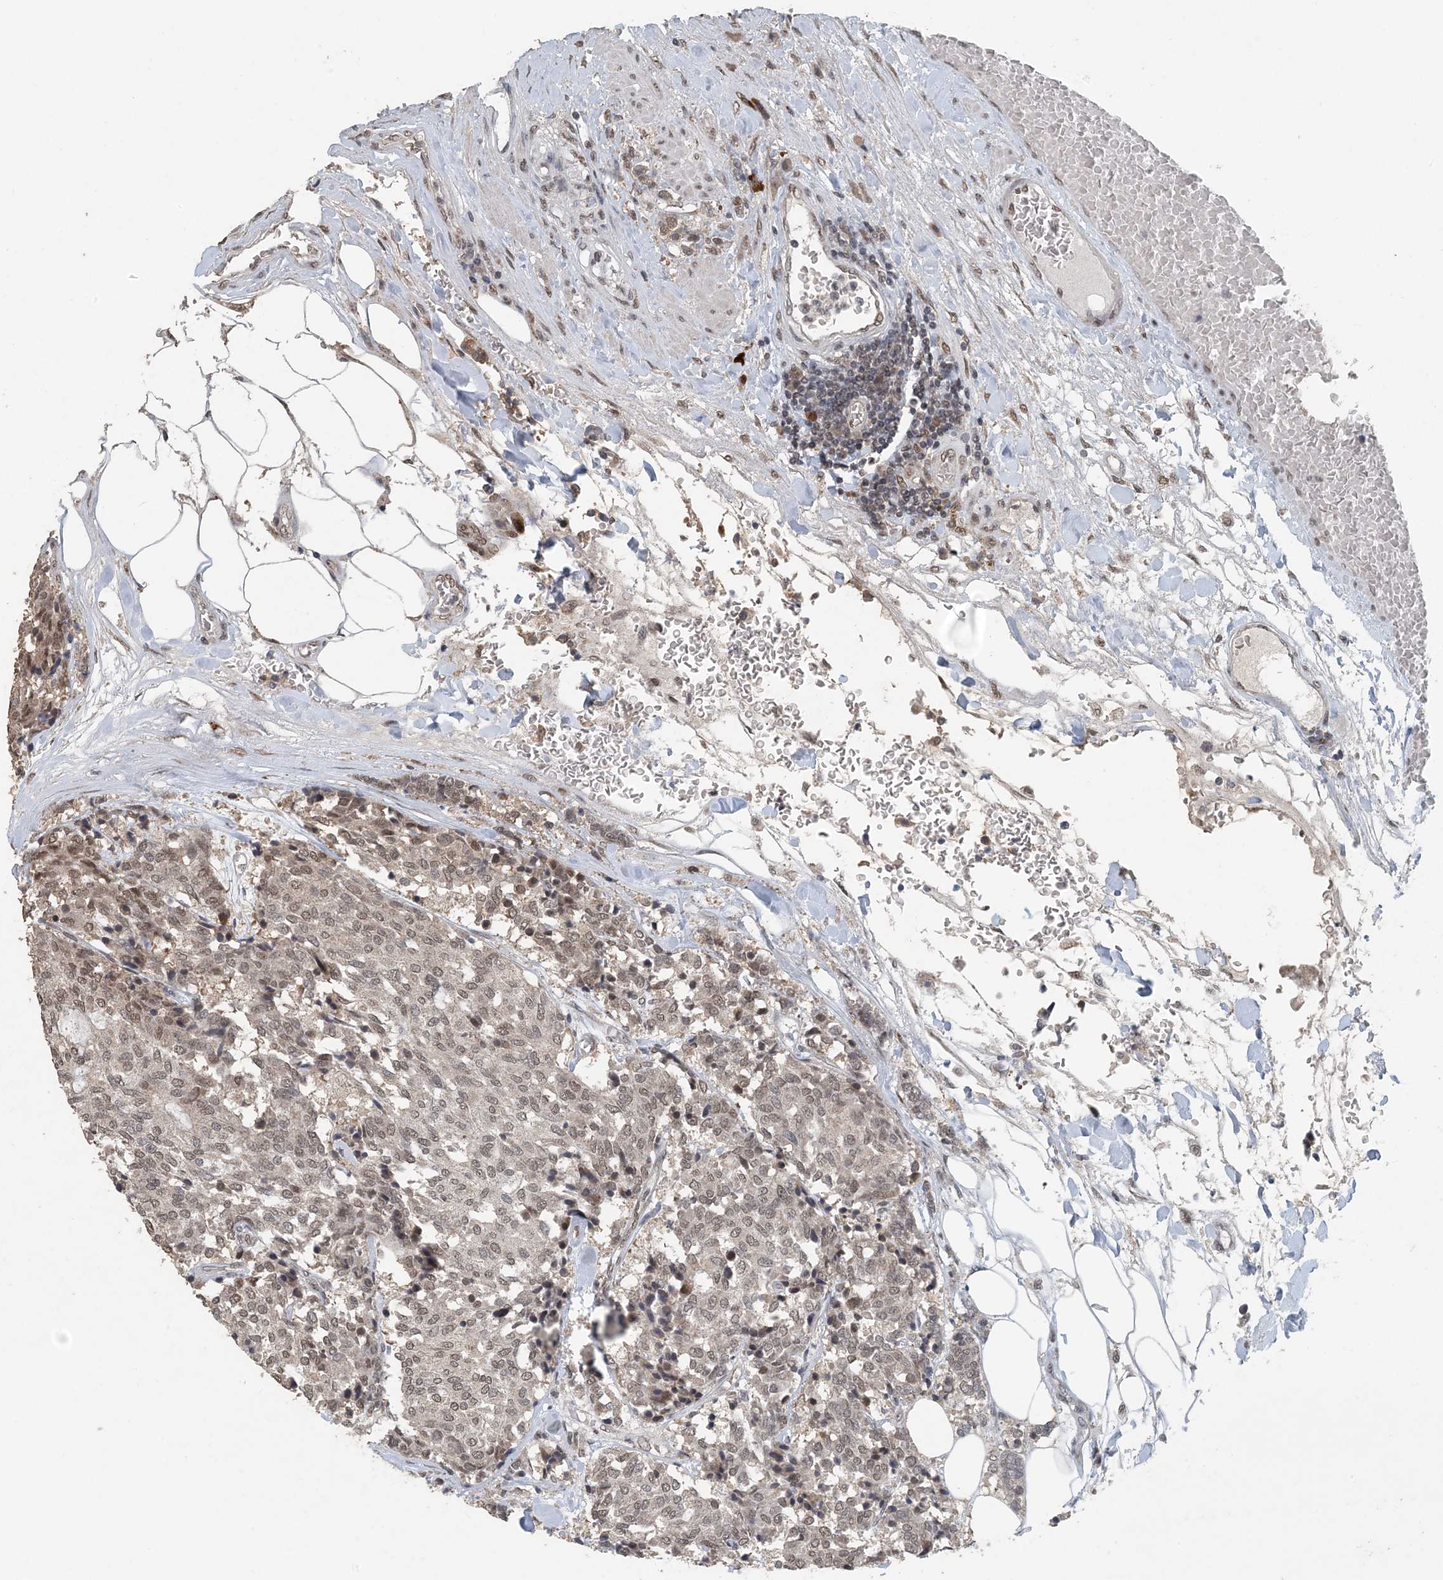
{"staining": {"intensity": "weak", "quantity": "25%-75%", "location": "nuclear"}, "tissue": "carcinoid", "cell_type": "Tumor cells", "image_type": "cancer", "snomed": [{"axis": "morphology", "description": "Carcinoid, malignant, NOS"}, {"axis": "topography", "description": "Pancreas"}], "caption": "Carcinoid stained with DAB (3,3'-diaminobenzidine) IHC reveals low levels of weak nuclear positivity in approximately 25%-75% of tumor cells.", "gene": "MBD2", "patient": {"sex": "female", "age": 54}}